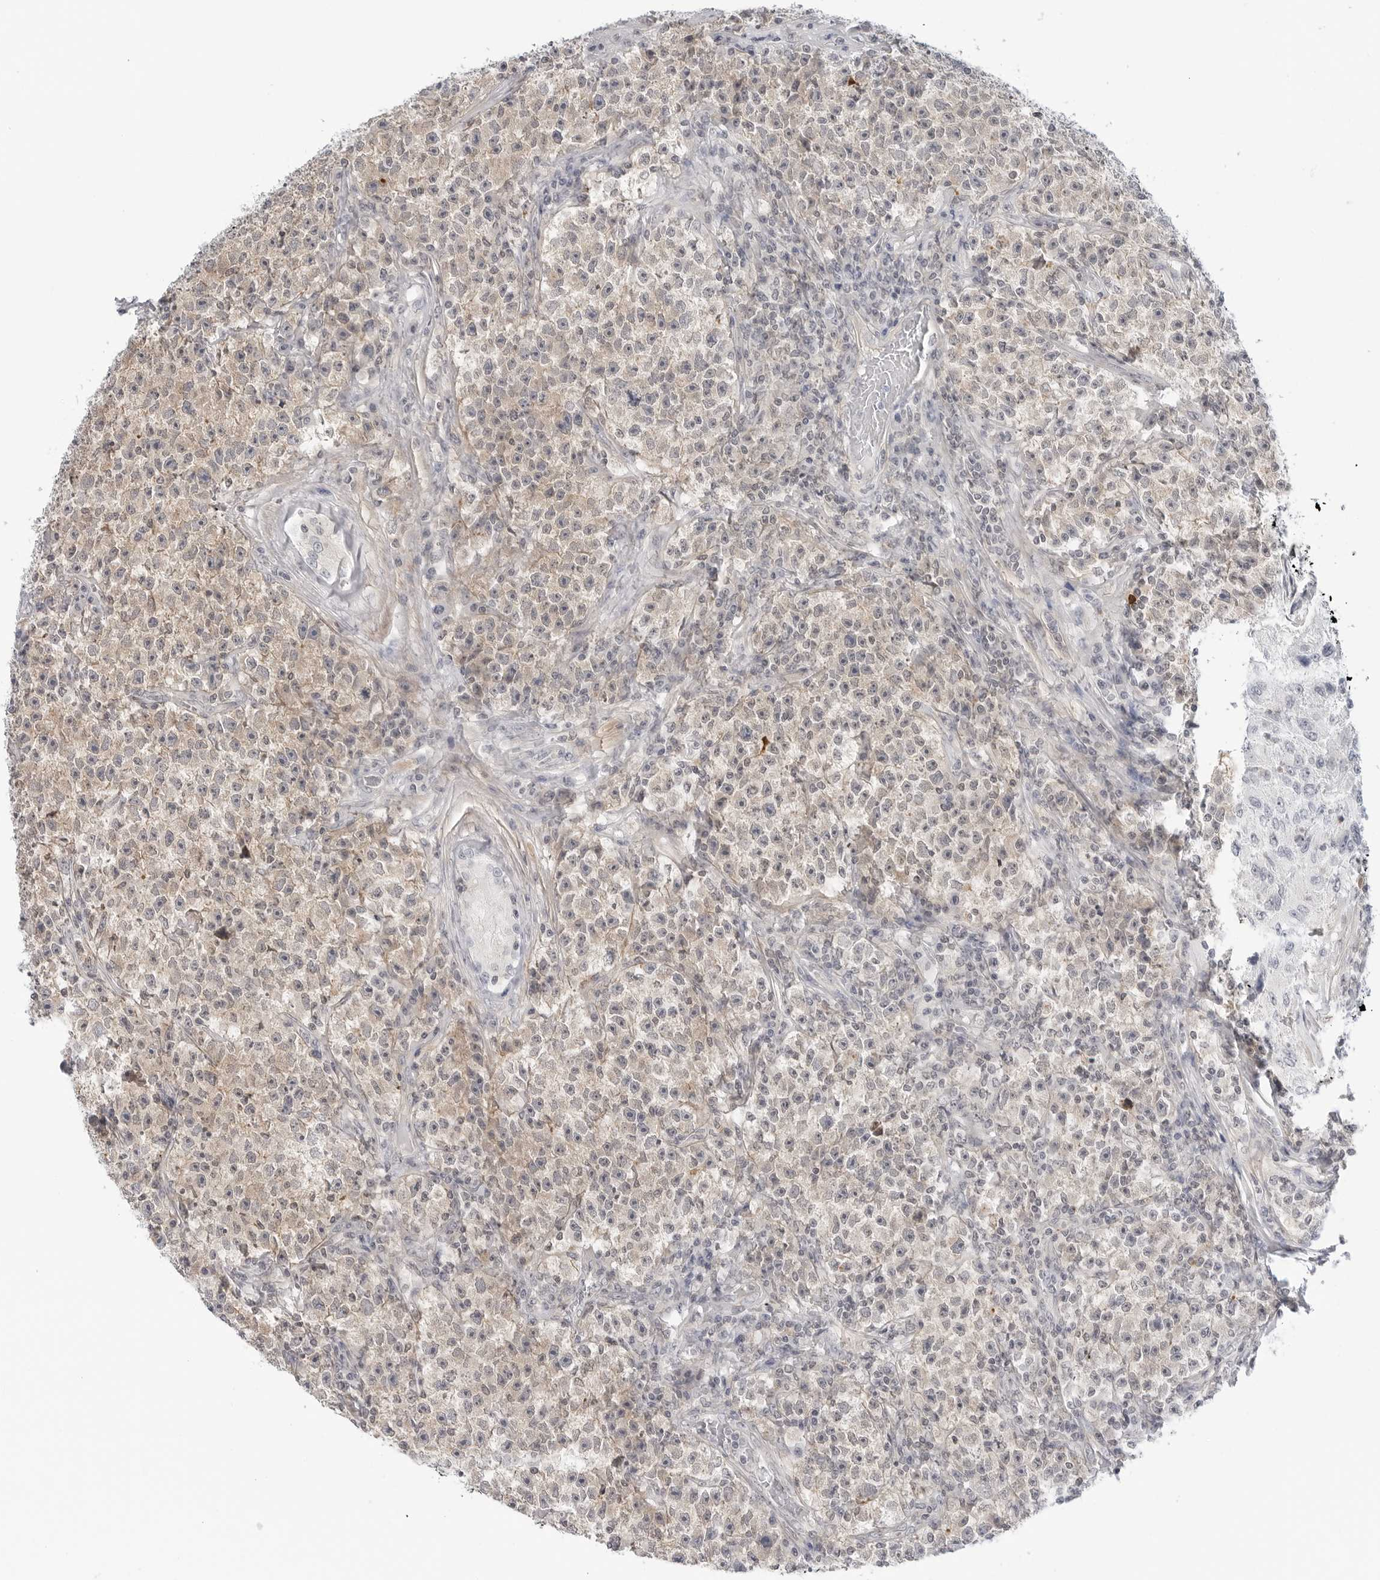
{"staining": {"intensity": "negative", "quantity": "none", "location": "none"}, "tissue": "testis cancer", "cell_type": "Tumor cells", "image_type": "cancer", "snomed": [{"axis": "morphology", "description": "Seminoma, NOS"}, {"axis": "topography", "description": "Testis"}], "caption": "This photomicrograph is of testis cancer stained with immunohistochemistry to label a protein in brown with the nuclei are counter-stained blue. There is no staining in tumor cells. (DAB (3,3'-diaminobenzidine) IHC with hematoxylin counter stain).", "gene": "STXBP3", "patient": {"sex": "male", "age": 22}}